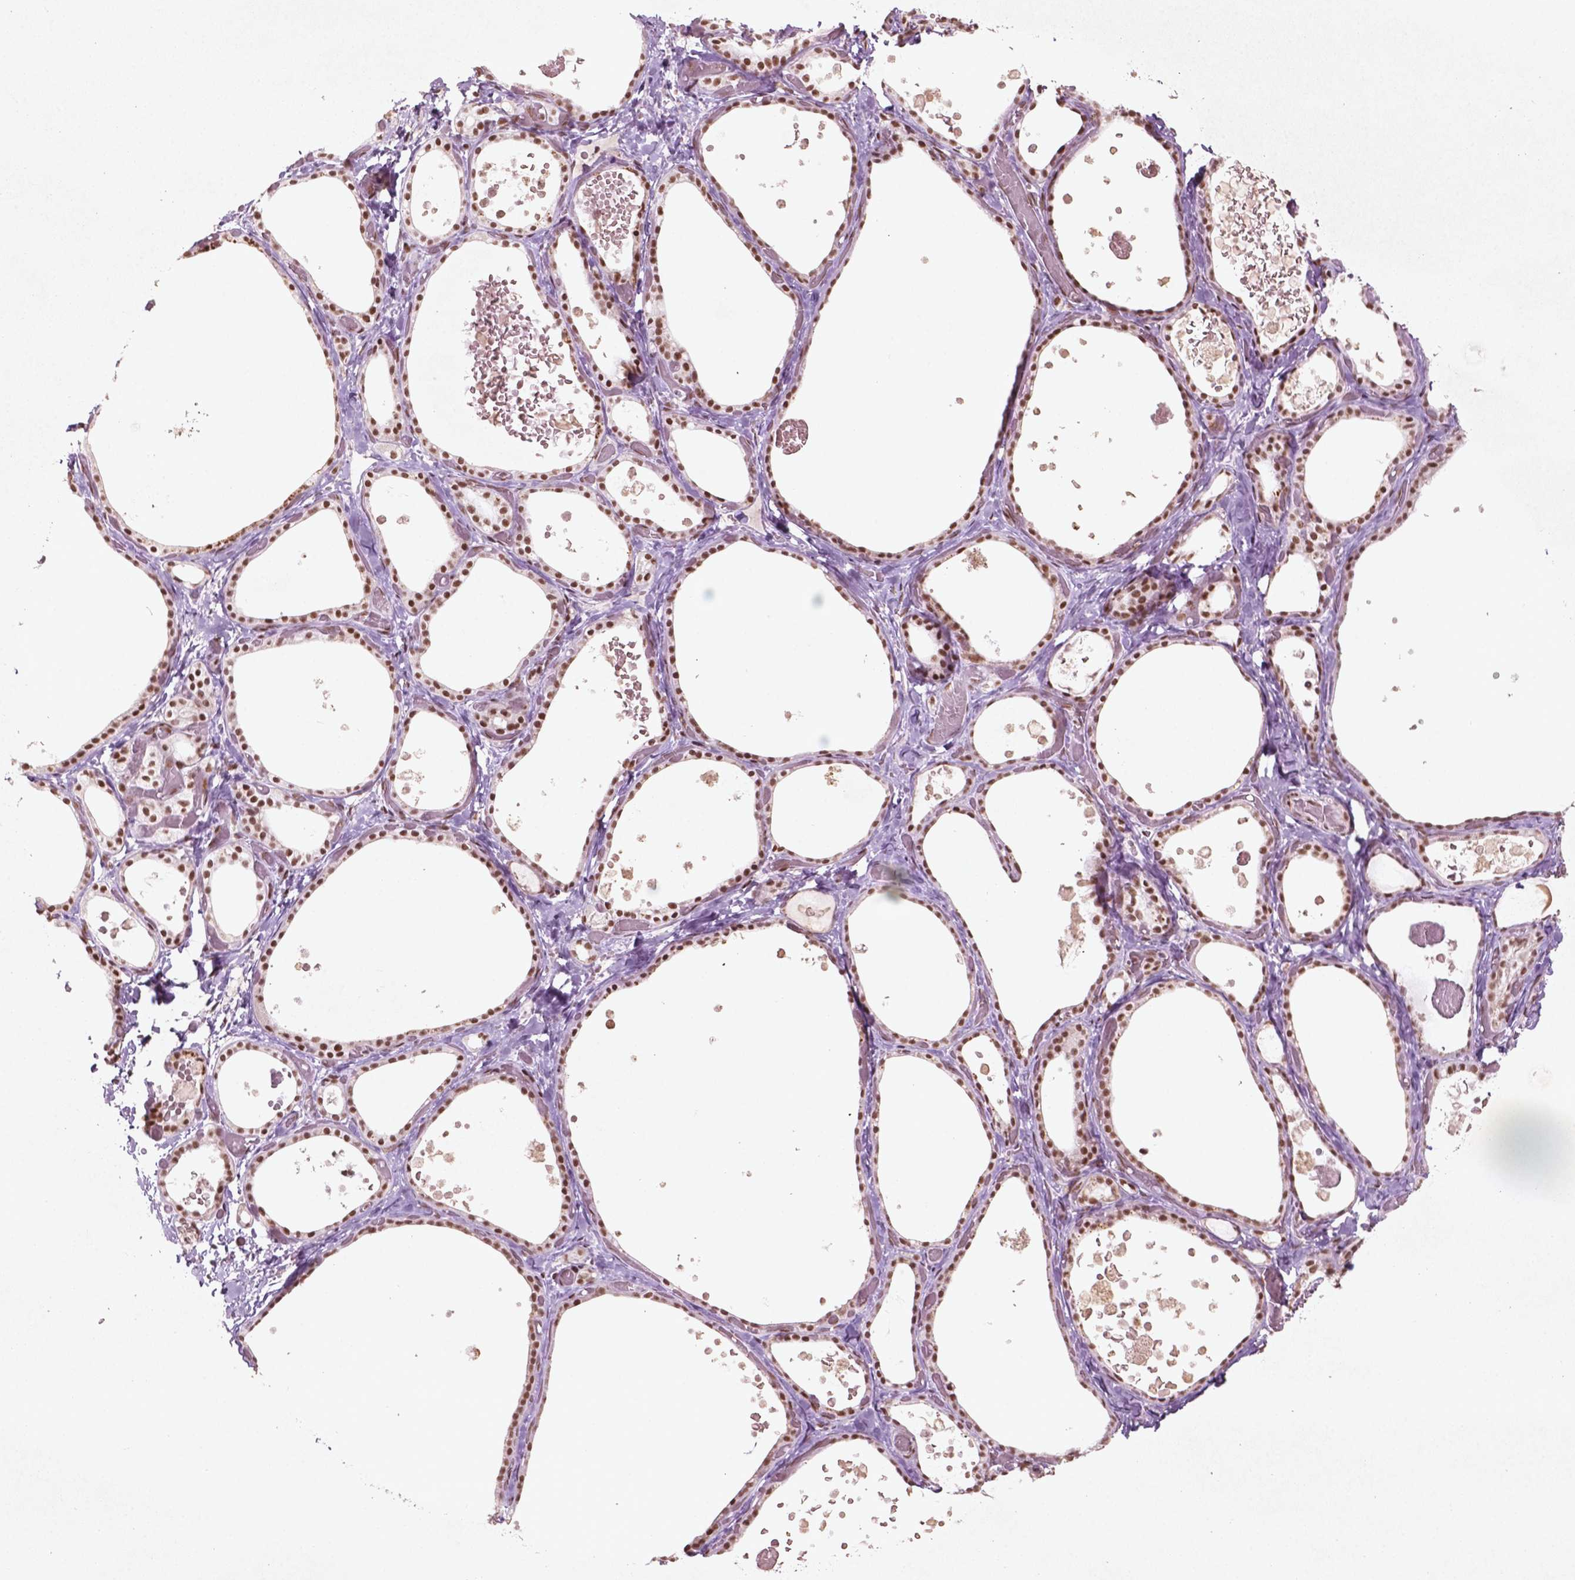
{"staining": {"intensity": "moderate", "quantity": ">75%", "location": "nuclear"}, "tissue": "thyroid gland", "cell_type": "Glandular cells", "image_type": "normal", "snomed": [{"axis": "morphology", "description": "Normal tissue, NOS"}, {"axis": "topography", "description": "Thyroid gland"}], "caption": "Immunohistochemical staining of unremarkable human thyroid gland shows >75% levels of moderate nuclear protein staining in approximately >75% of glandular cells. Nuclei are stained in blue.", "gene": "HMG20B", "patient": {"sex": "female", "age": 56}}